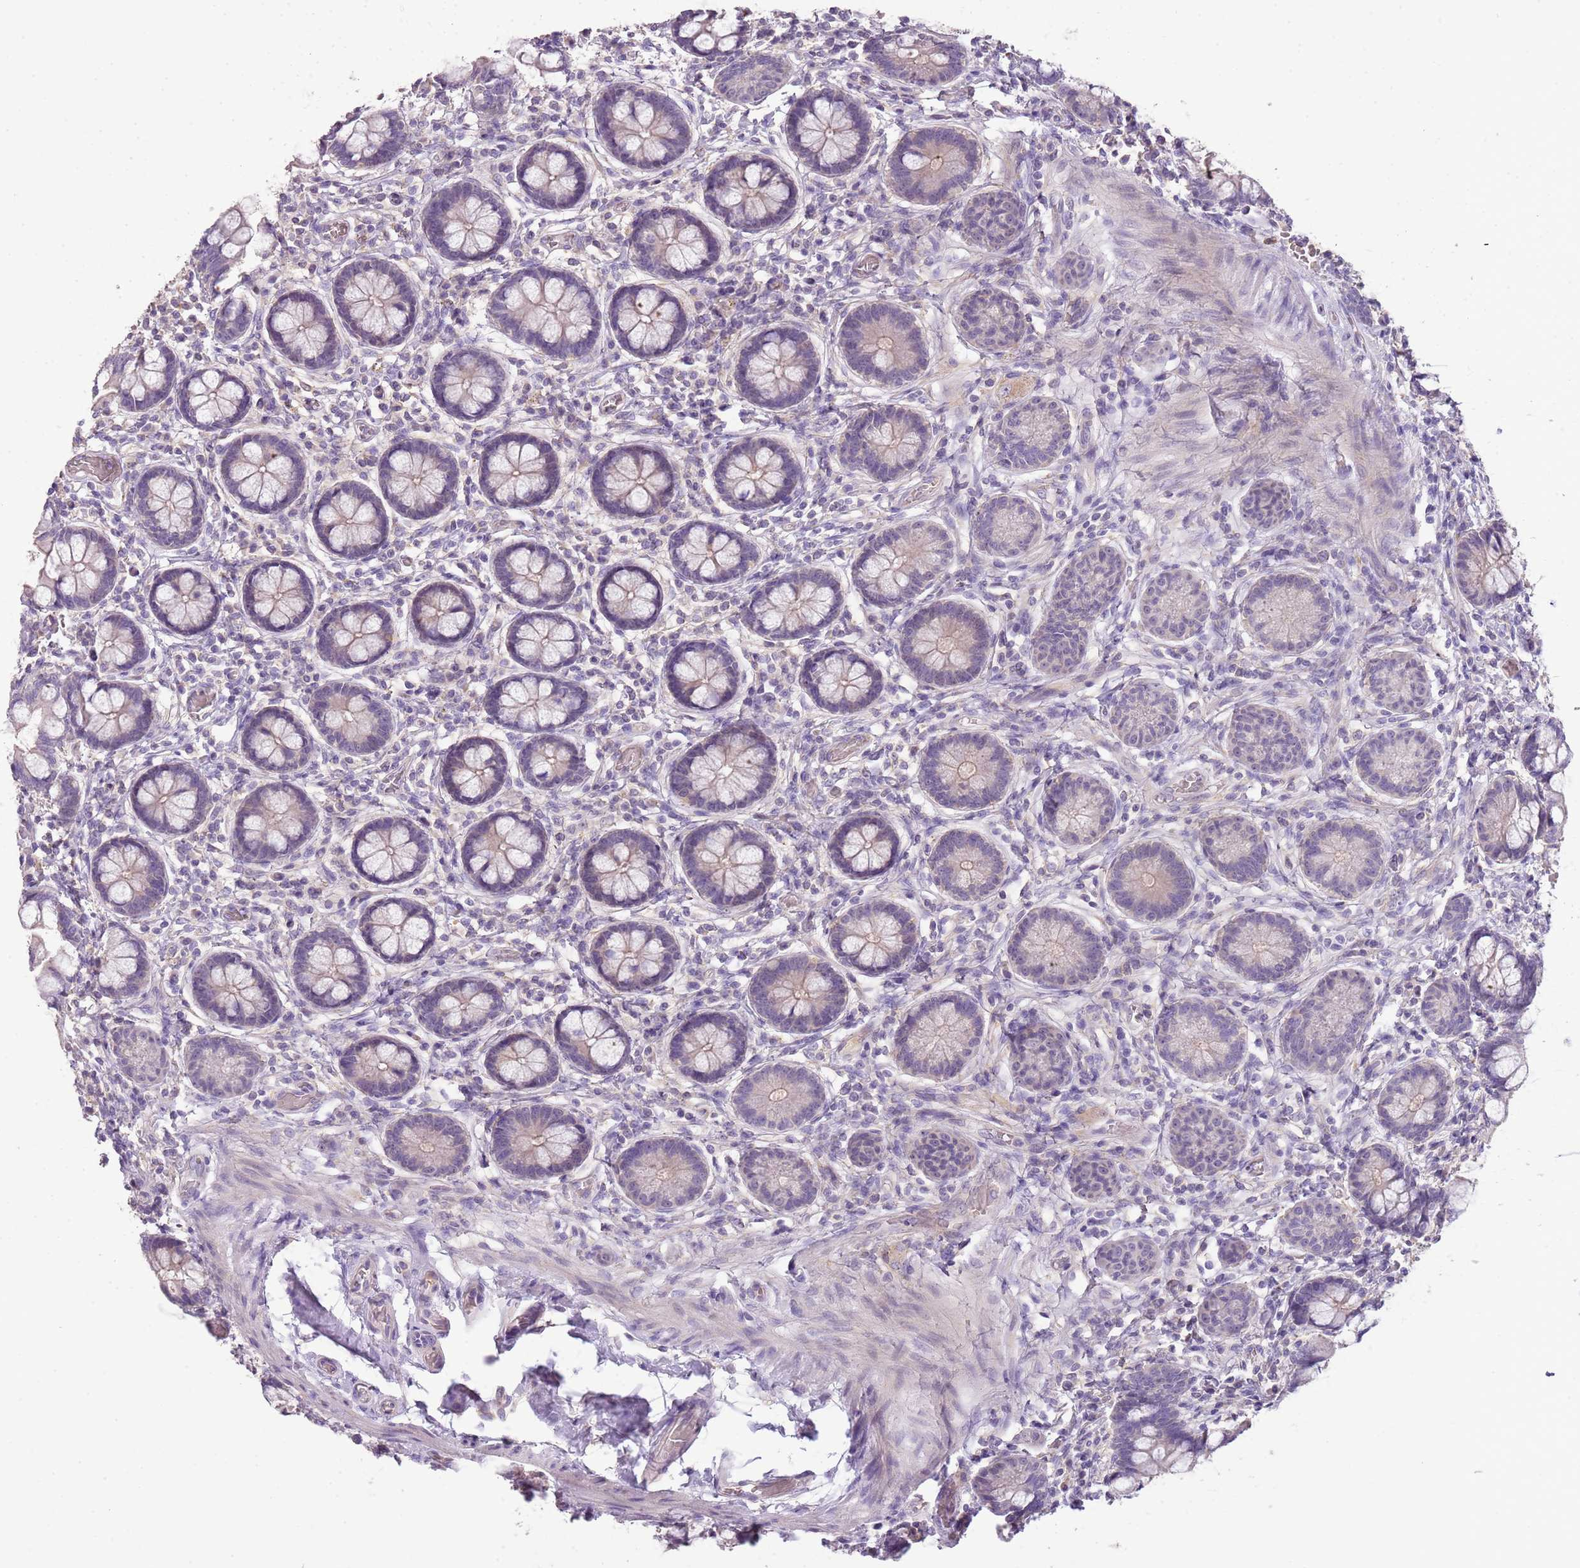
{"staining": {"intensity": "weak", "quantity": "<25%", "location": "cytoplasmic/membranous"}, "tissue": "small intestine", "cell_type": "Glandular cells", "image_type": "normal", "snomed": [{"axis": "morphology", "description": "Normal tissue, NOS"}, {"axis": "topography", "description": "Small intestine"}], "caption": "Glandular cells show no significant expression in normal small intestine. (DAB immunohistochemistry (IHC) visualized using brightfield microscopy, high magnification).", "gene": "SCAMP5", "patient": {"sex": "male", "age": 52}}